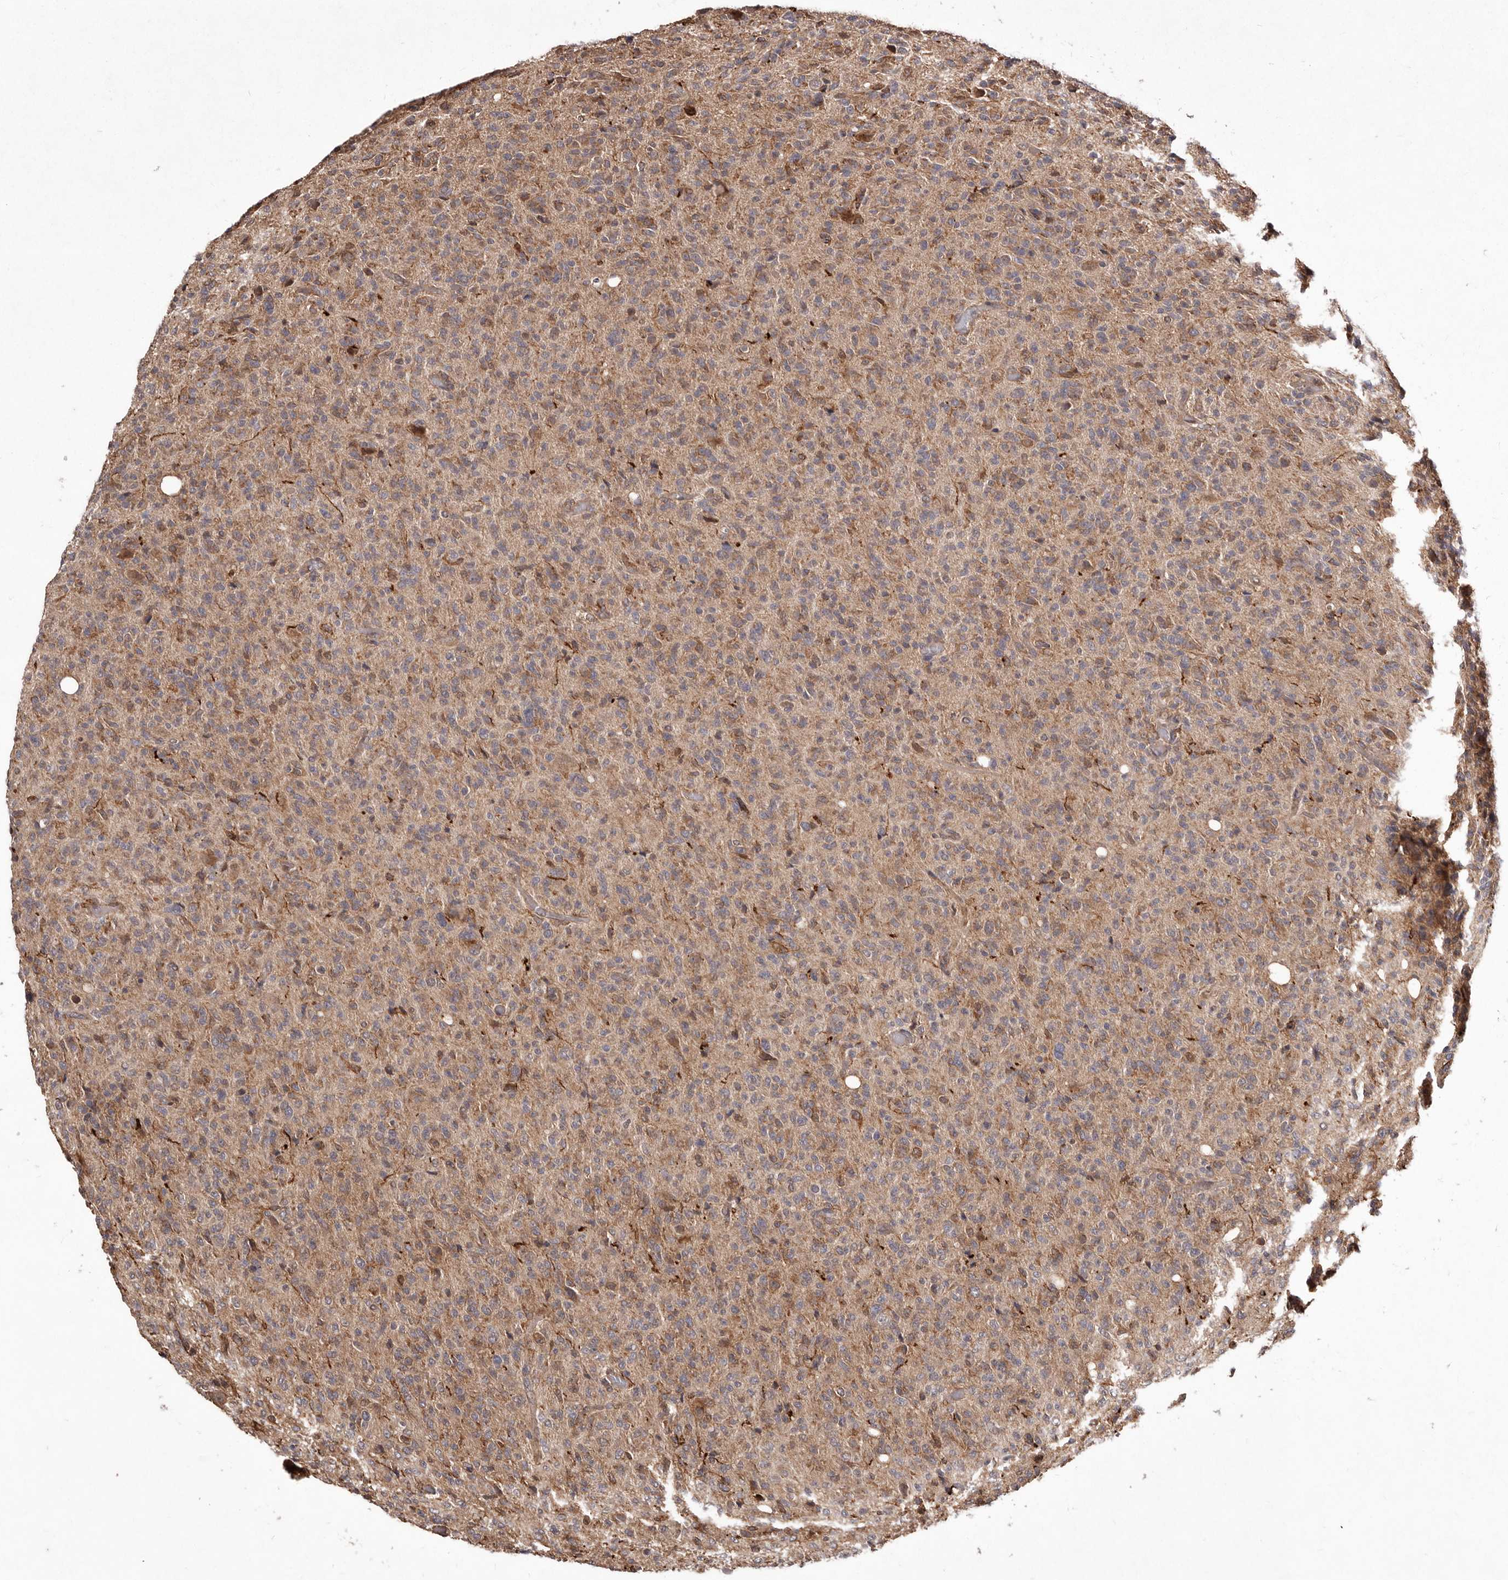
{"staining": {"intensity": "weak", "quantity": "<25%", "location": "cytoplasmic/membranous"}, "tissue": "glioma", "cell_type": "Tumor cells", "image_type": "cancer", "snomed": [{"axis": "morphology", "description": "Glioma, malignant, High grade"}, {"axis": "topography", "description": "Brain"}], "caption": "A photomicrograph of malignant high-grade glioma stained for a protein displays no brown staining in tumor cells. (Immunohistochemistry (ihc), brightfield microscopy, high magnification).", "gene": "RRM2B", "patient": {"sex": "female", "age": 57}}